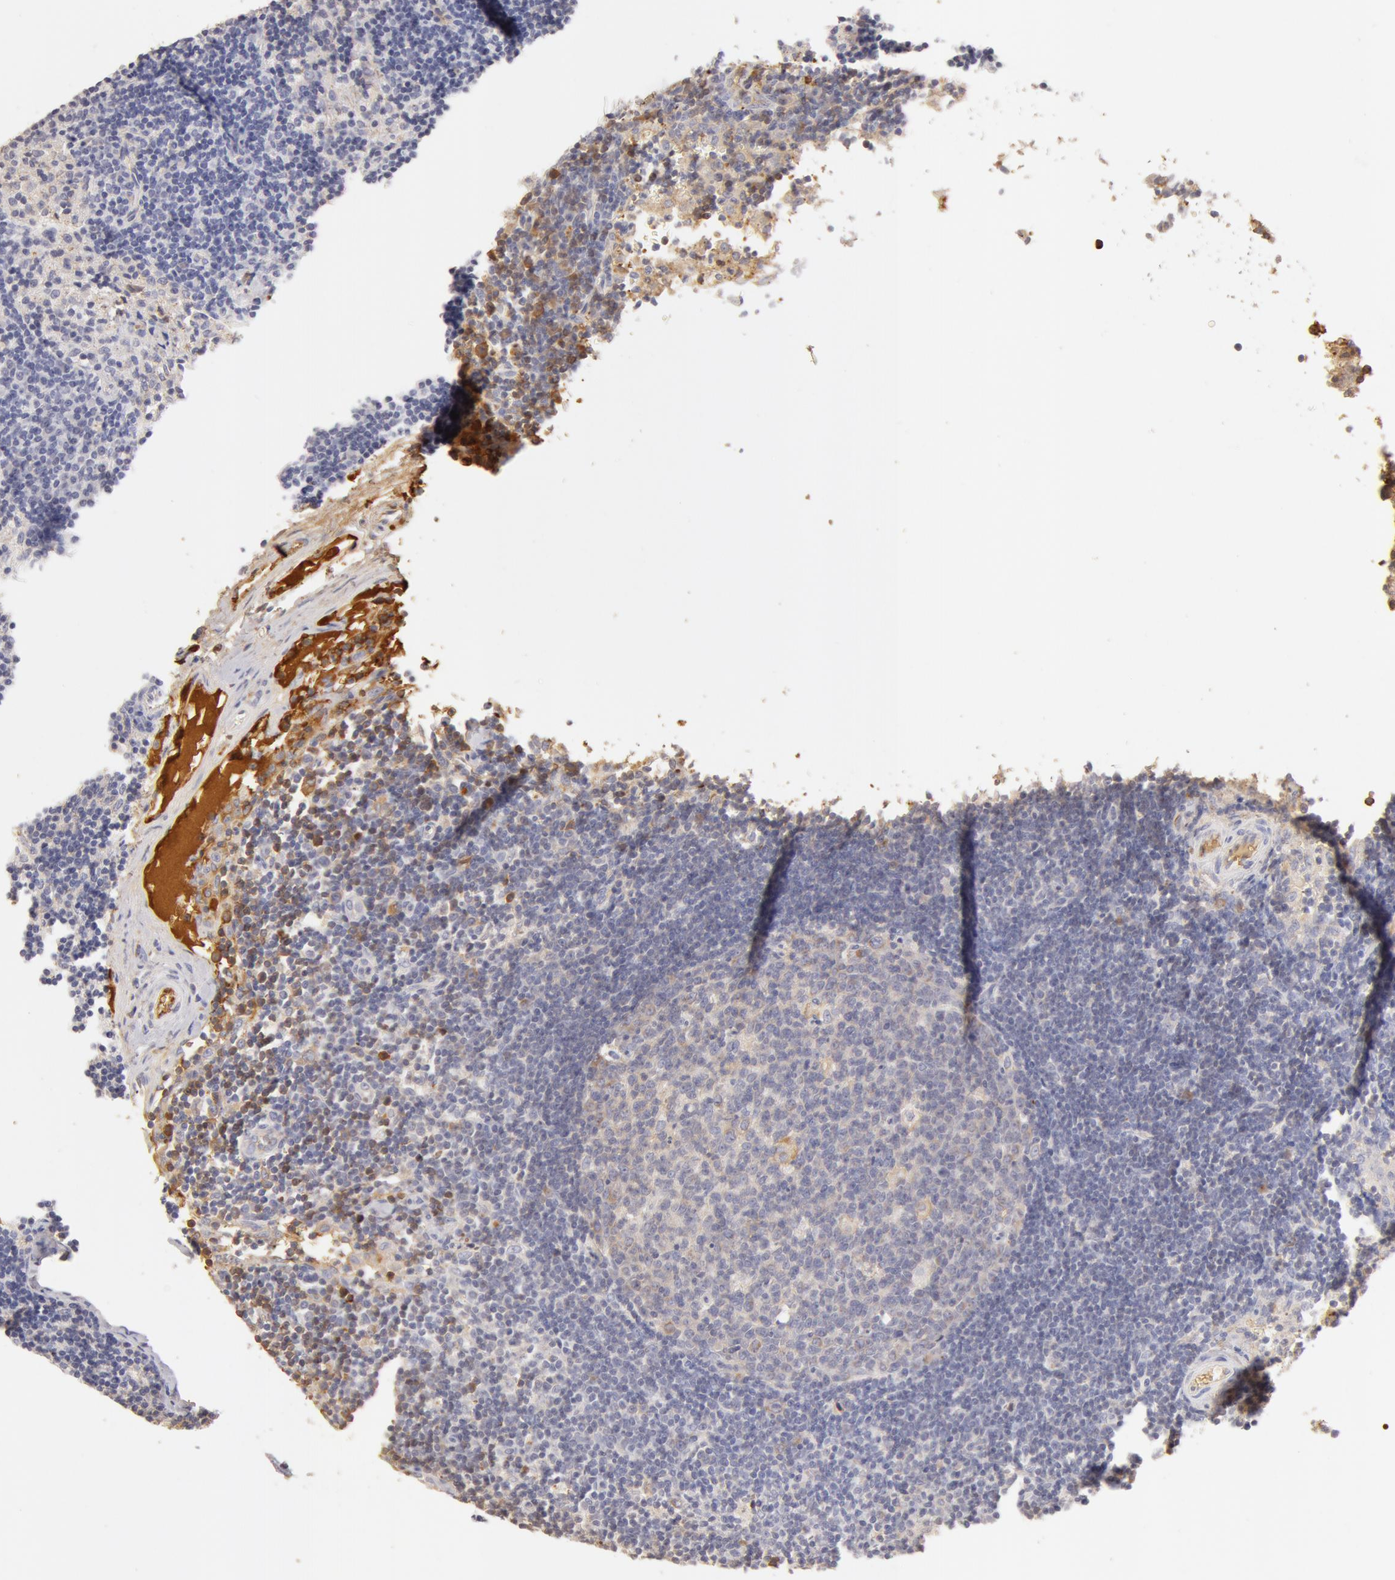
{"staining": {"intensity": "negative", "quantity": "none", "location": "none"}, "tissue": "lymph node", "cell_type": "Germinal center cells", "image_type": "normal", "snomed": [{"axis": "morphology", "description": "Normal tissue, NOS"}, {"axis": "morphology", "description": "Inflammation, NOS"}, {"axis": "topography", "description": "Lymph node"}, {"axis": "topography", "description": "Salivary gland"}], "caption": "DAB (3,3'-diaminobenzidine) immunohistochemical staining of normal lymph node displays no significant positivity in germinal center cells. The staining was performed using DAB to visualize the protein expression in brown, while the nuclei were stained in blue with hematoxylin (Magnification: 20x).", "gene": "TF", "patient": {"sex": "male", "age": 3}}